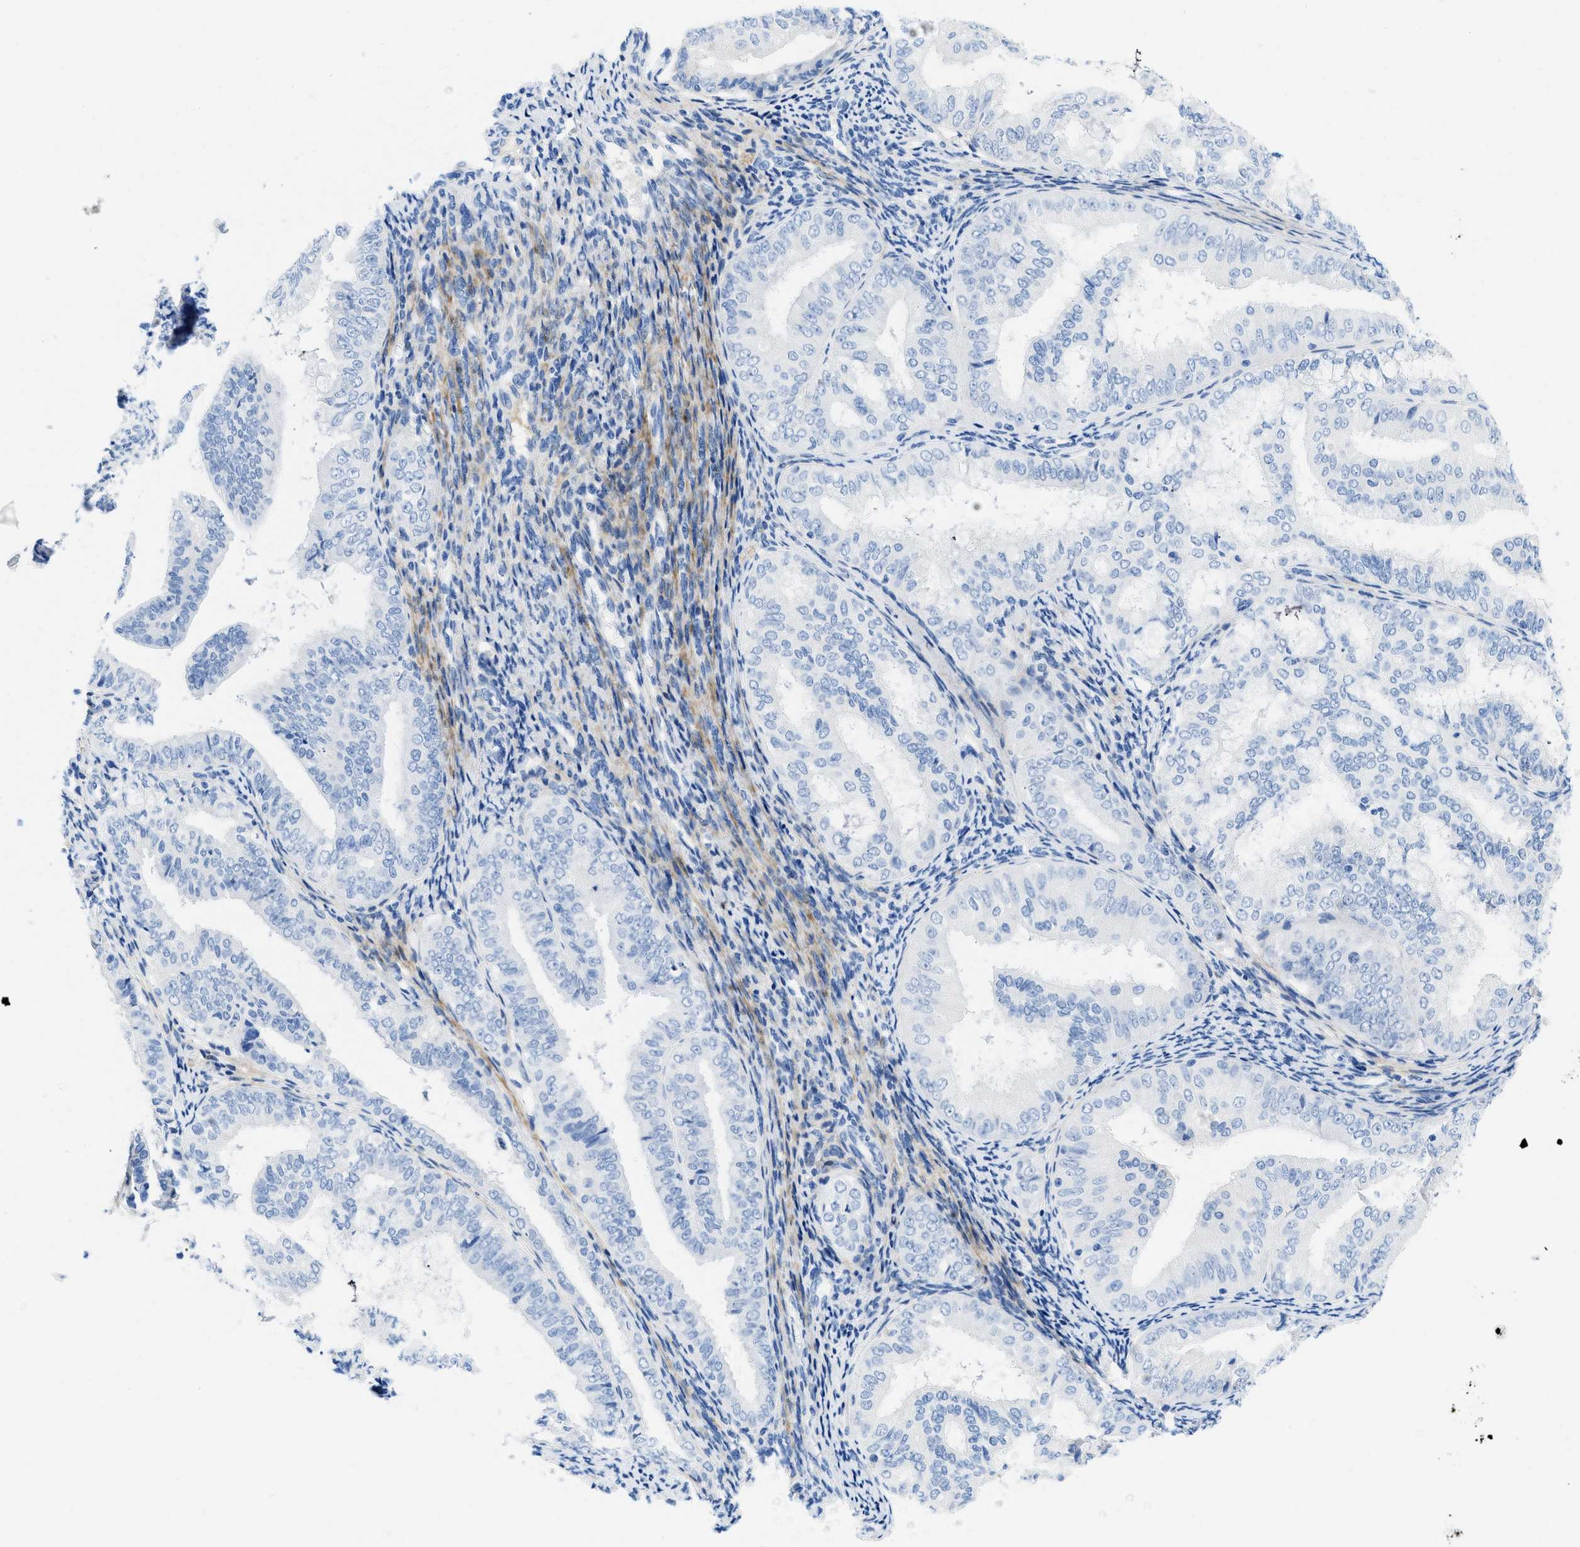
{"staining": {"intensity": "negative", "quantity": "none", "location": "none"}, "tissue": "endometrial cancer", "cell_type": "Tumor cells", "image_type": "cancer", "snomed": [{"axis": "morphology", "description": "Adenocarcinoma, NOS"}, {"axis": "topography", "description": "Endometrium"}], "caption": "Tumor cells show no significant expression in endometrial adenocarcinoma. The staining is performed using DAB brown chromogen with nuclei counter-stained in using hematoxylin.", "gene": "COL3A1", "patient": {"sex": "female", "age": 63}}